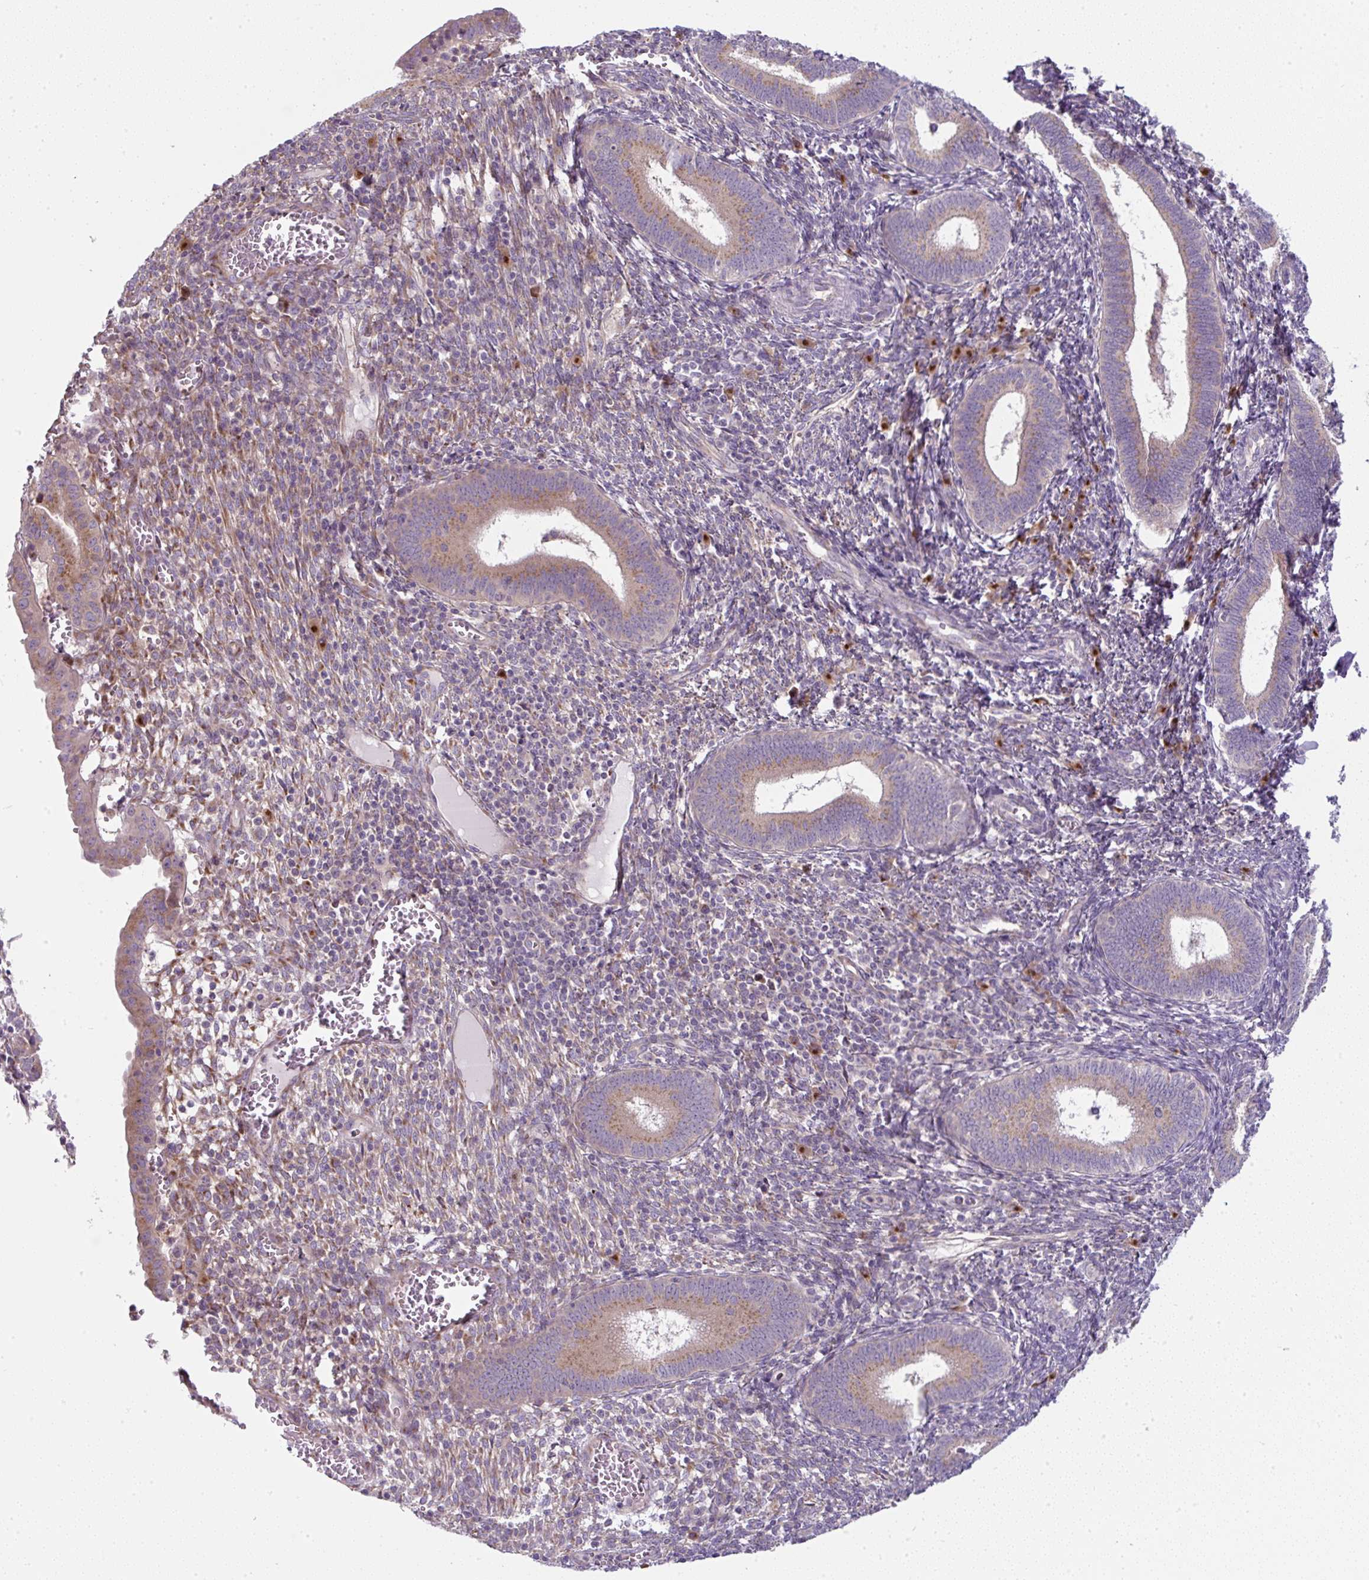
{"staining": {"intensity": "weak", "quantity": "<25%", "location": "cytoplasmic/membranous"}, "tissue": "endometrium", "cell_type": "Cells in endometrial stroma", "image_type": "normal", "snomed": [{"axis": "morphology", "description": "Normal tissue, NOS"}, {"axis": "topography", "description": "Endometrium"}], "caption": "Cells in endometrial stroma show no significant expression in benign endometrium.", "gene": "MLX", "patient": {"sex": "female", "age": 41}}